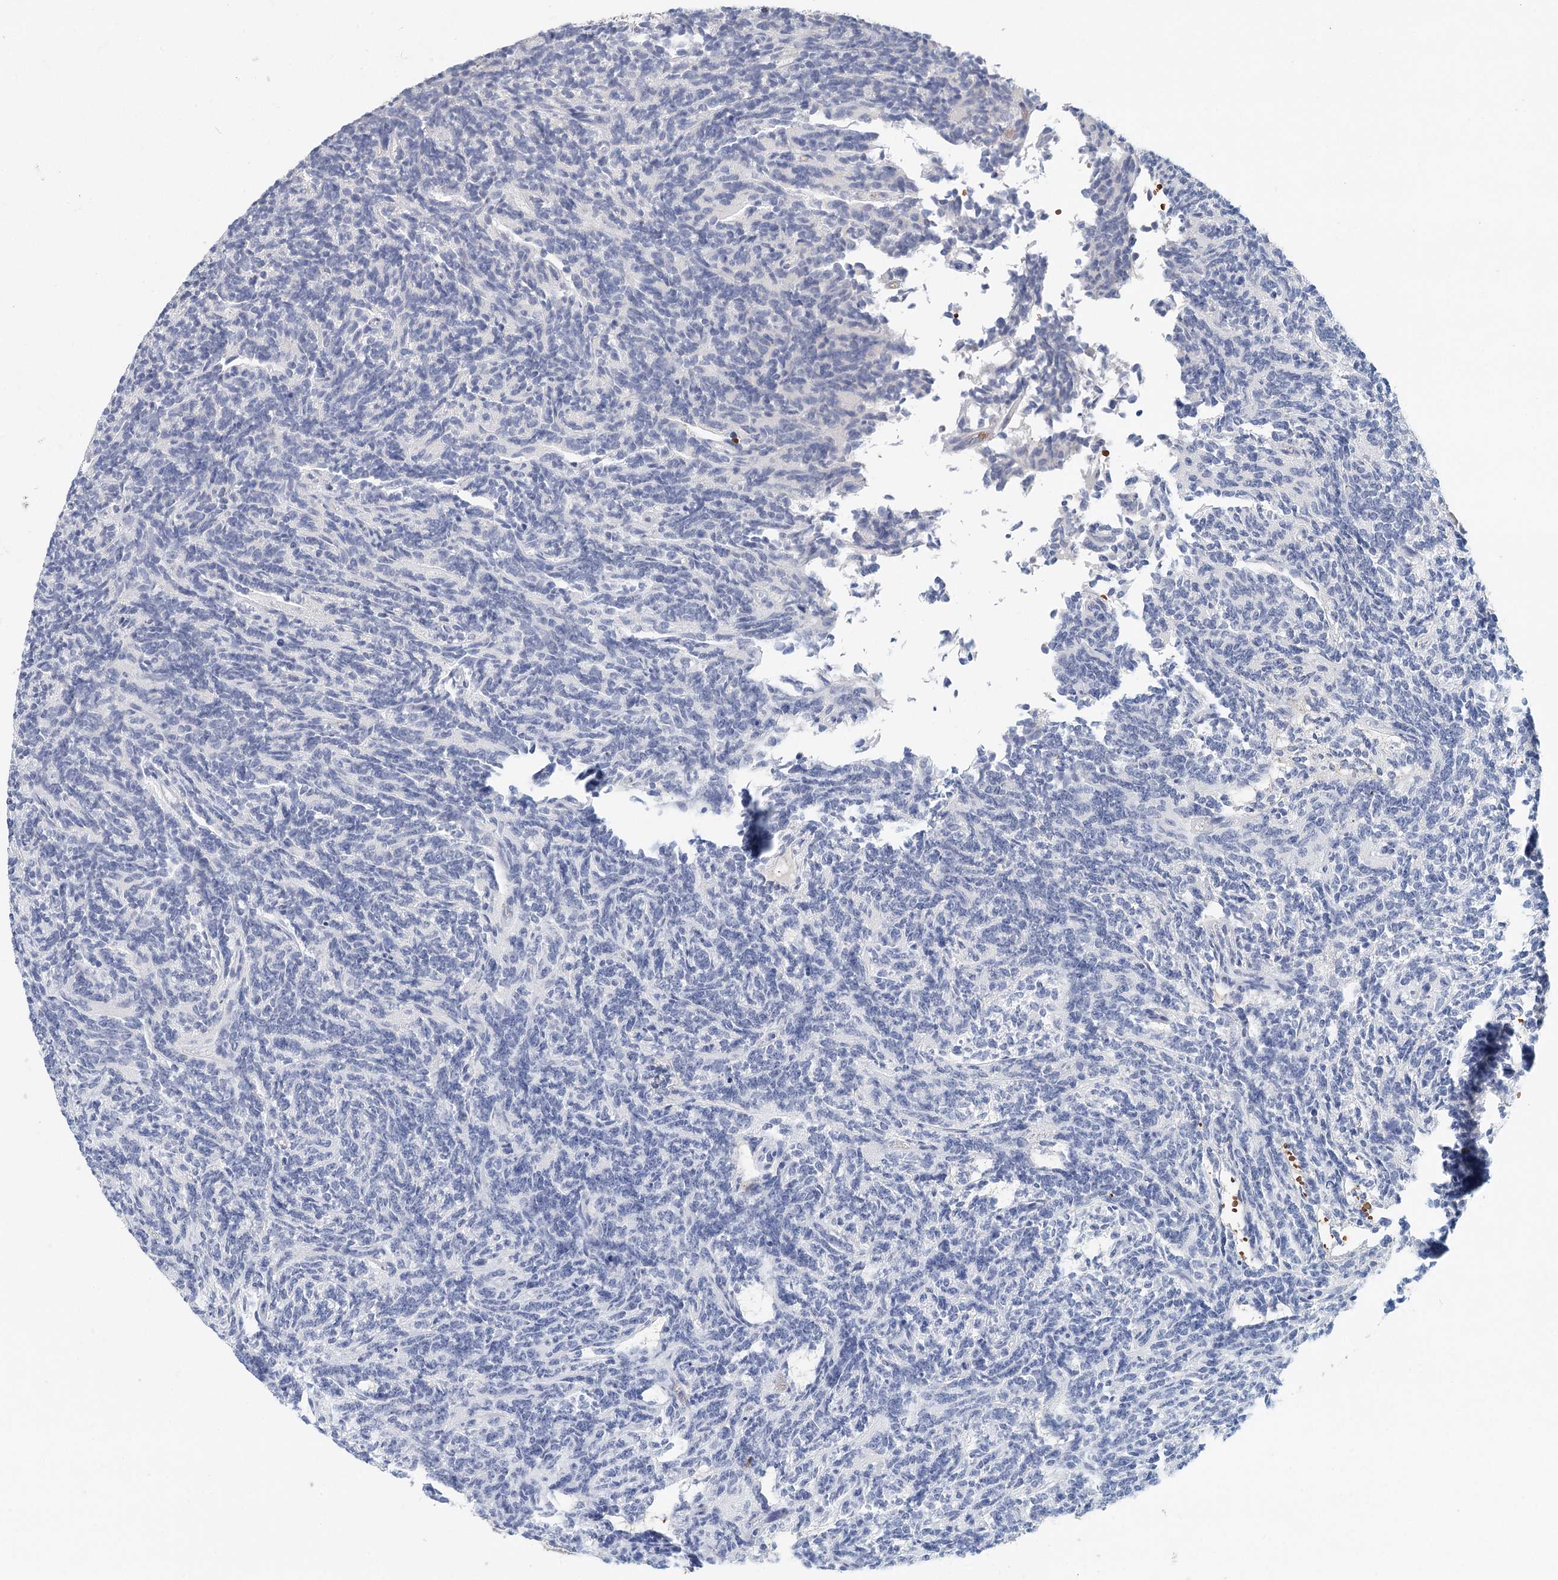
{"staining": {"intensity": "negative", "quantity": "none", "location": "none"}, "tissue": "glioma", "cell_type": "Tumor cells", "image_type": "cancer", "snomed": [{"axis": "morphology", "description": "Glioma, malignant, Low grade"}, {"axis": "topography", "description": "Brain"}], "caption": "Tumor cells are negative for protein expression in human malignant glioma (low-grade).", "gene": "FBXO7", "patient": {"sex": "female", "age": 1}}